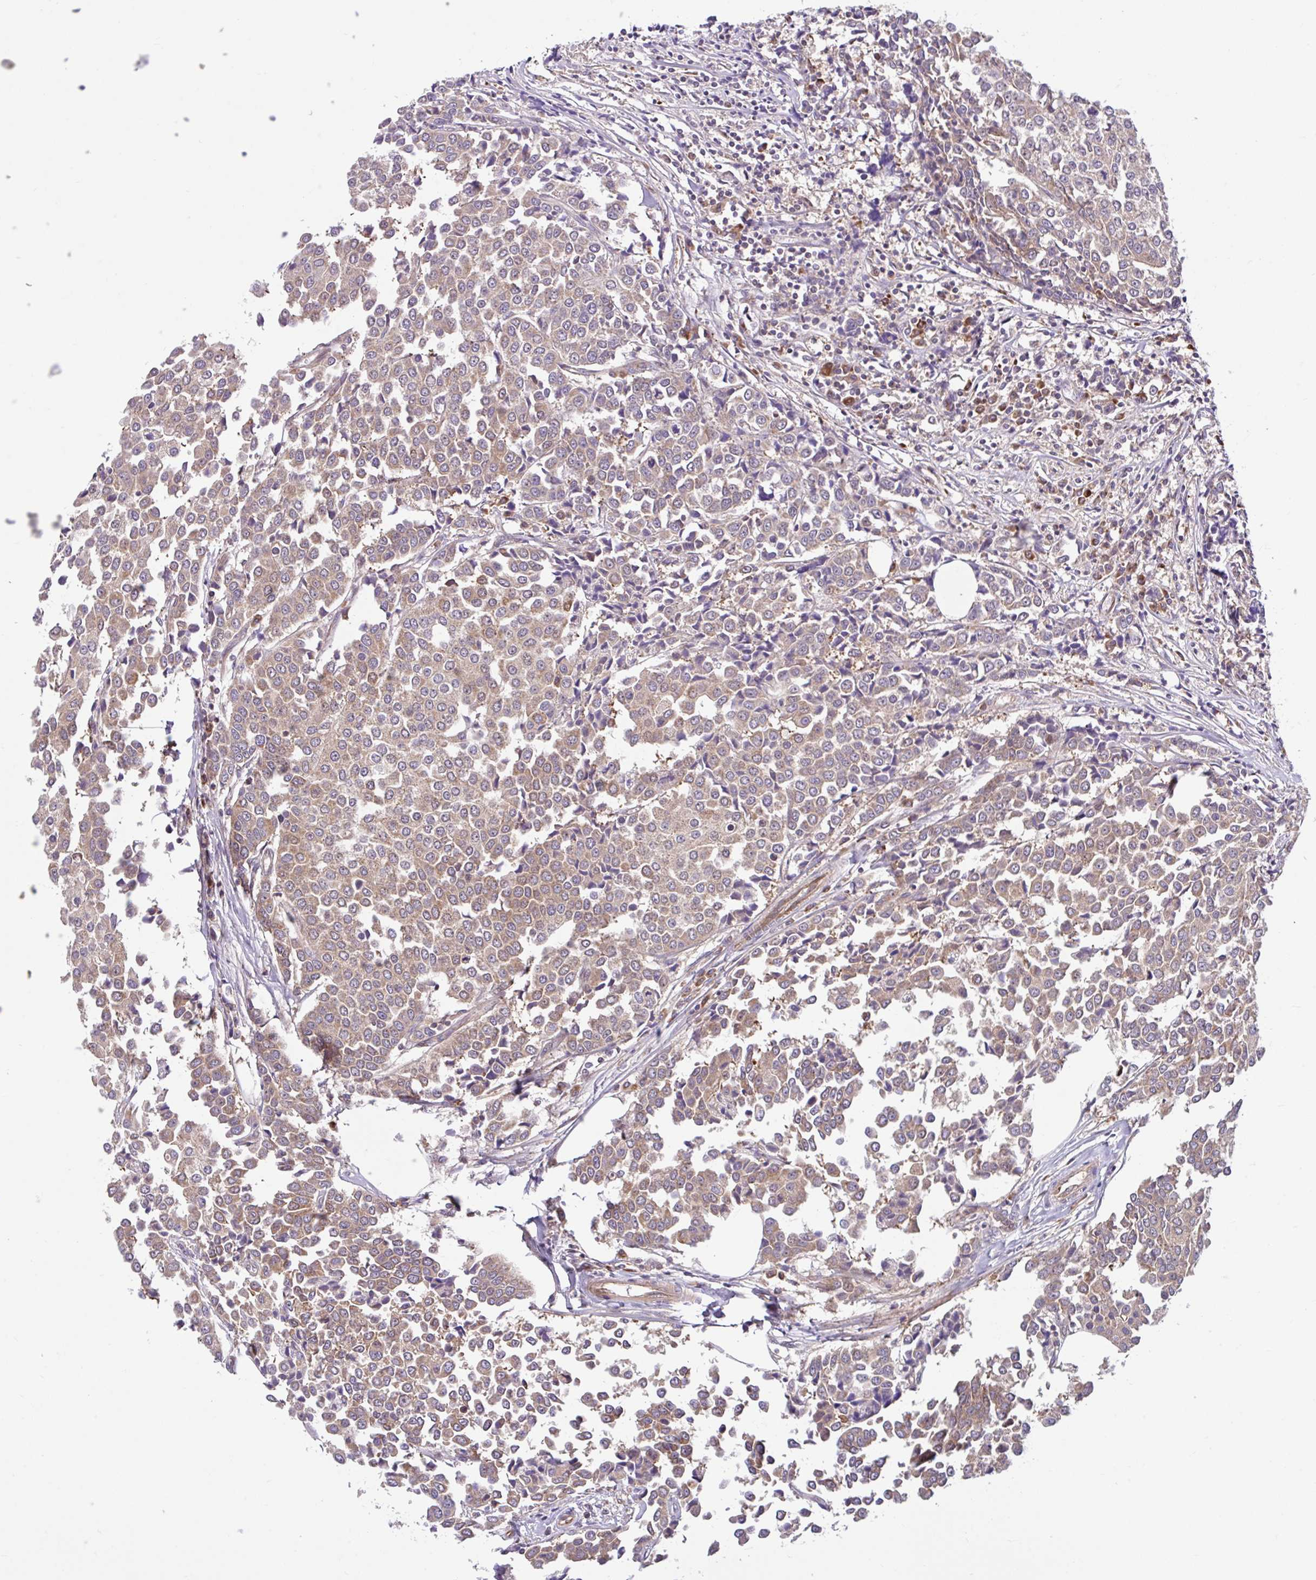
{"staining": {"intensity": "weak", "quantity": "25%-75%", "location": "cytoplasmic/membranous"}, "tissue": "breast cancer", "cell_type": "Tumor cells", "image_type": "cancer", "snomed": [{"axis": "morphology", "description": "Duct carcinoma"}, {"axis": "topography", "description": "Breast"}], "caption": "A brown stain labels weak cytoplasmic/membranous expression of a protein in infiltrating ductal carcinoma (breast) tumor cells.", "gene": "NTPCR", "patient": {"sex": "female", "age": 80}}